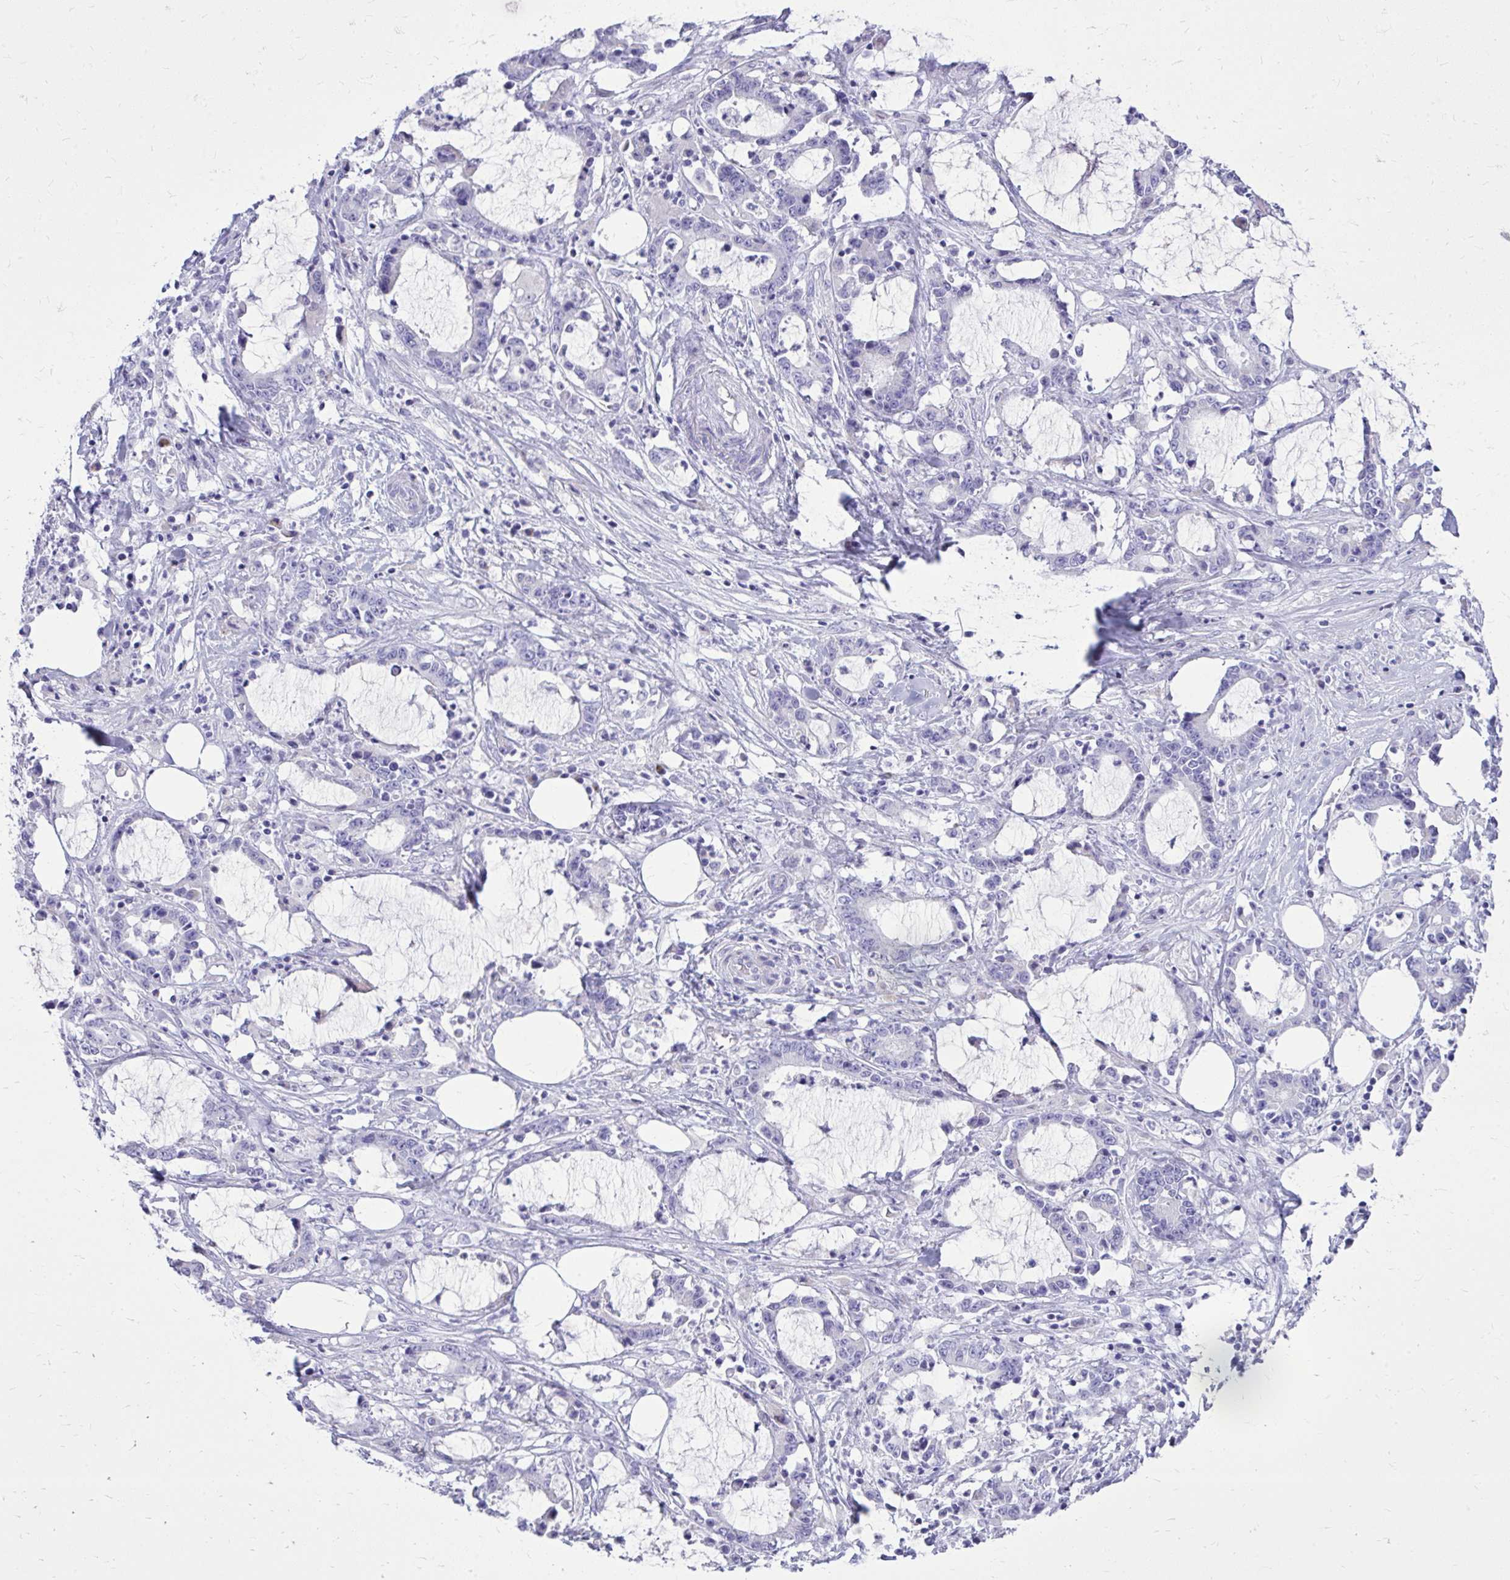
{"staining": {"intensity": "negative", "quantity": "none", "location": "none"}, "tissue": "stomach cancer", "cell_type": "Tumor cells", "image_type": "cancer", "snomed": [{"axis": "morphology", "description": "Adenocarcinoma, NOS"}, {"axis": "topography", "description": "Stomach, upper"}], "caption": "This is a image of immunohistochemistry staining of stomach cancer (adenocarcinoma), which shows no expression in tumor cells. The staining is performed using DAB brown chromogen with nuclei counter-stained in using hematoxylin.", "gene": "BCL6B", "patient": {"sex": "male", "age": 68}}